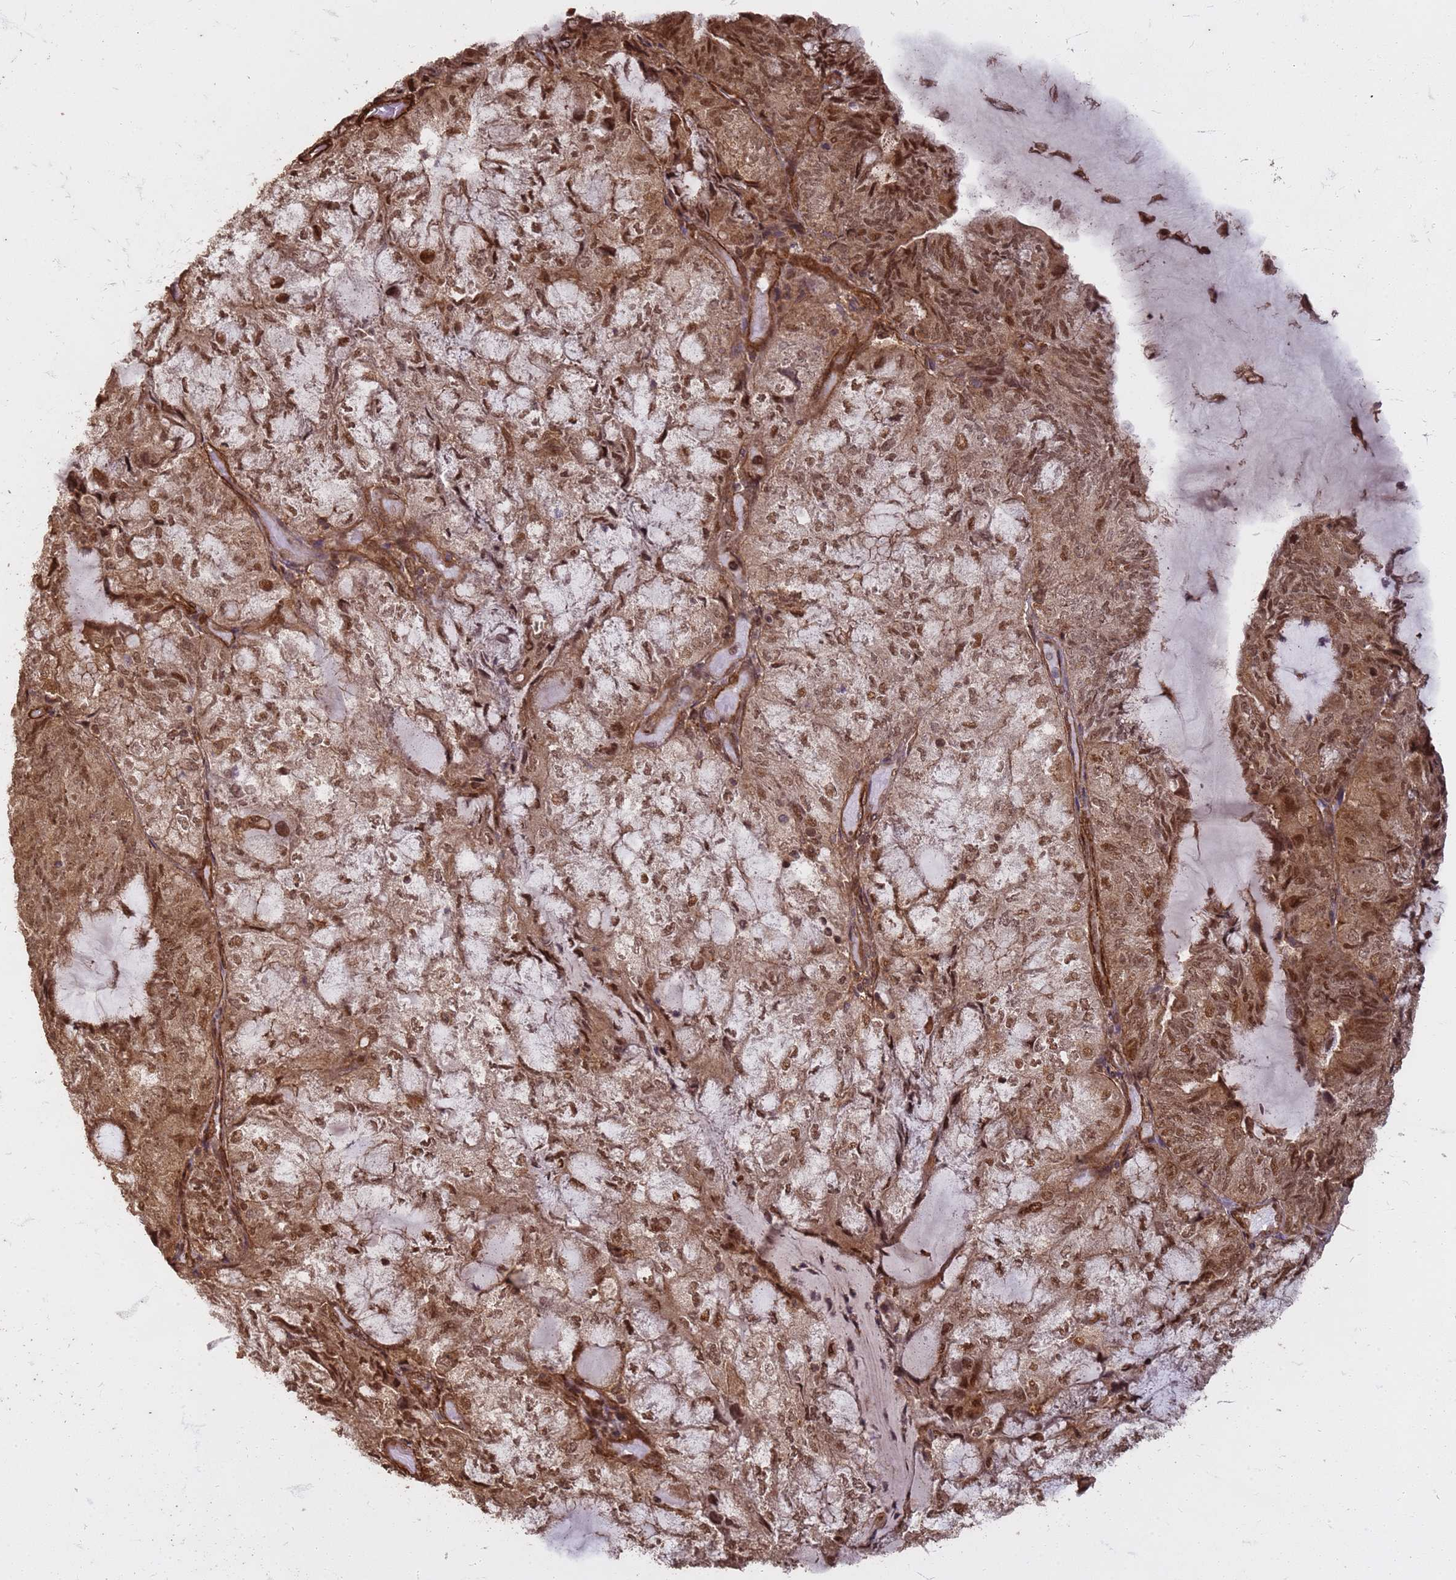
{"staining": {"intensity": "moderate", "quantity": ">75%", "location": "cytoplasmic/membranous,nuclear"}, "tissue": "endometrial cancer", "cell_type": "Tumor cells", "image_type": "cancer", "snomed": [{"axis": "morphology", "description": "Adenocarcinoma, NOS"}, {"axis": "topography", "description": "Endometrium"}], "caption": "Protein expression analysis of human endometrial cancer reveals moderate cytoplasmic/membranous and nuclear positivity in approximately >75% of tumor cells.", "gene": "KIF26A", "patient": {"sex": "female", "age": 81}}